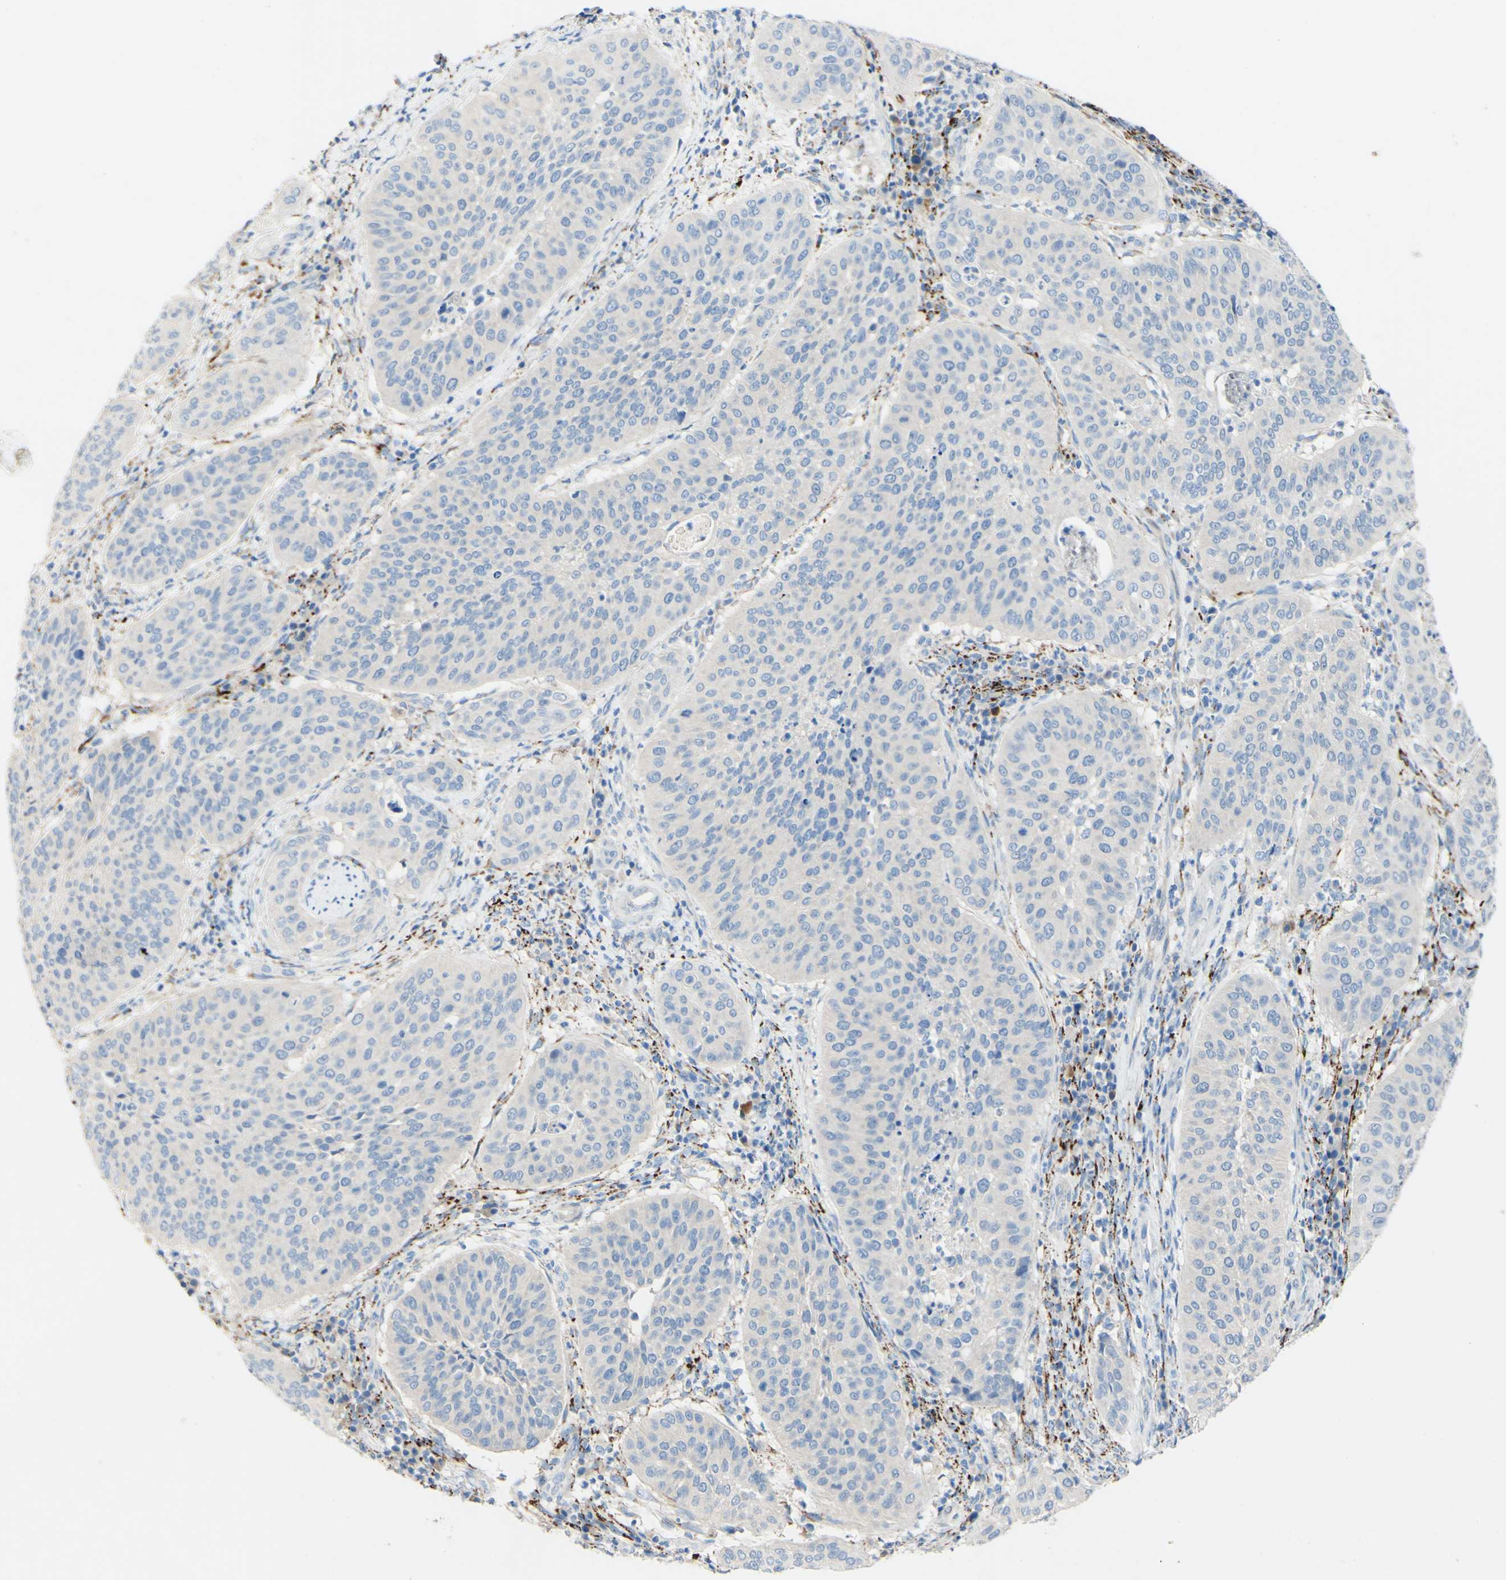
{"staining": {"intensity": "negative", "quantity": "none", "location": "none"}, "tissue": "cervical cancer", "cell_type": "Tumor cells", "image_type": "cancer", "snomed": [{"axis": "morphology", "description": "Normal tissue, NOS"}, {"axis": "morphology", "description": "Squamous cell carcinoma, NOS"}, {"axis": "topography", "description": "Cervix"}], "caption": "Protein analysis of cervical cancer shows no significant positivity in tumor cells. (Stains: DAB IHC with hematoxylin counter stain, Microscopy: brightfield microscopy at high magnification).", "gene": "FGF4", "patient": {"sex": "female", "age": 39}}